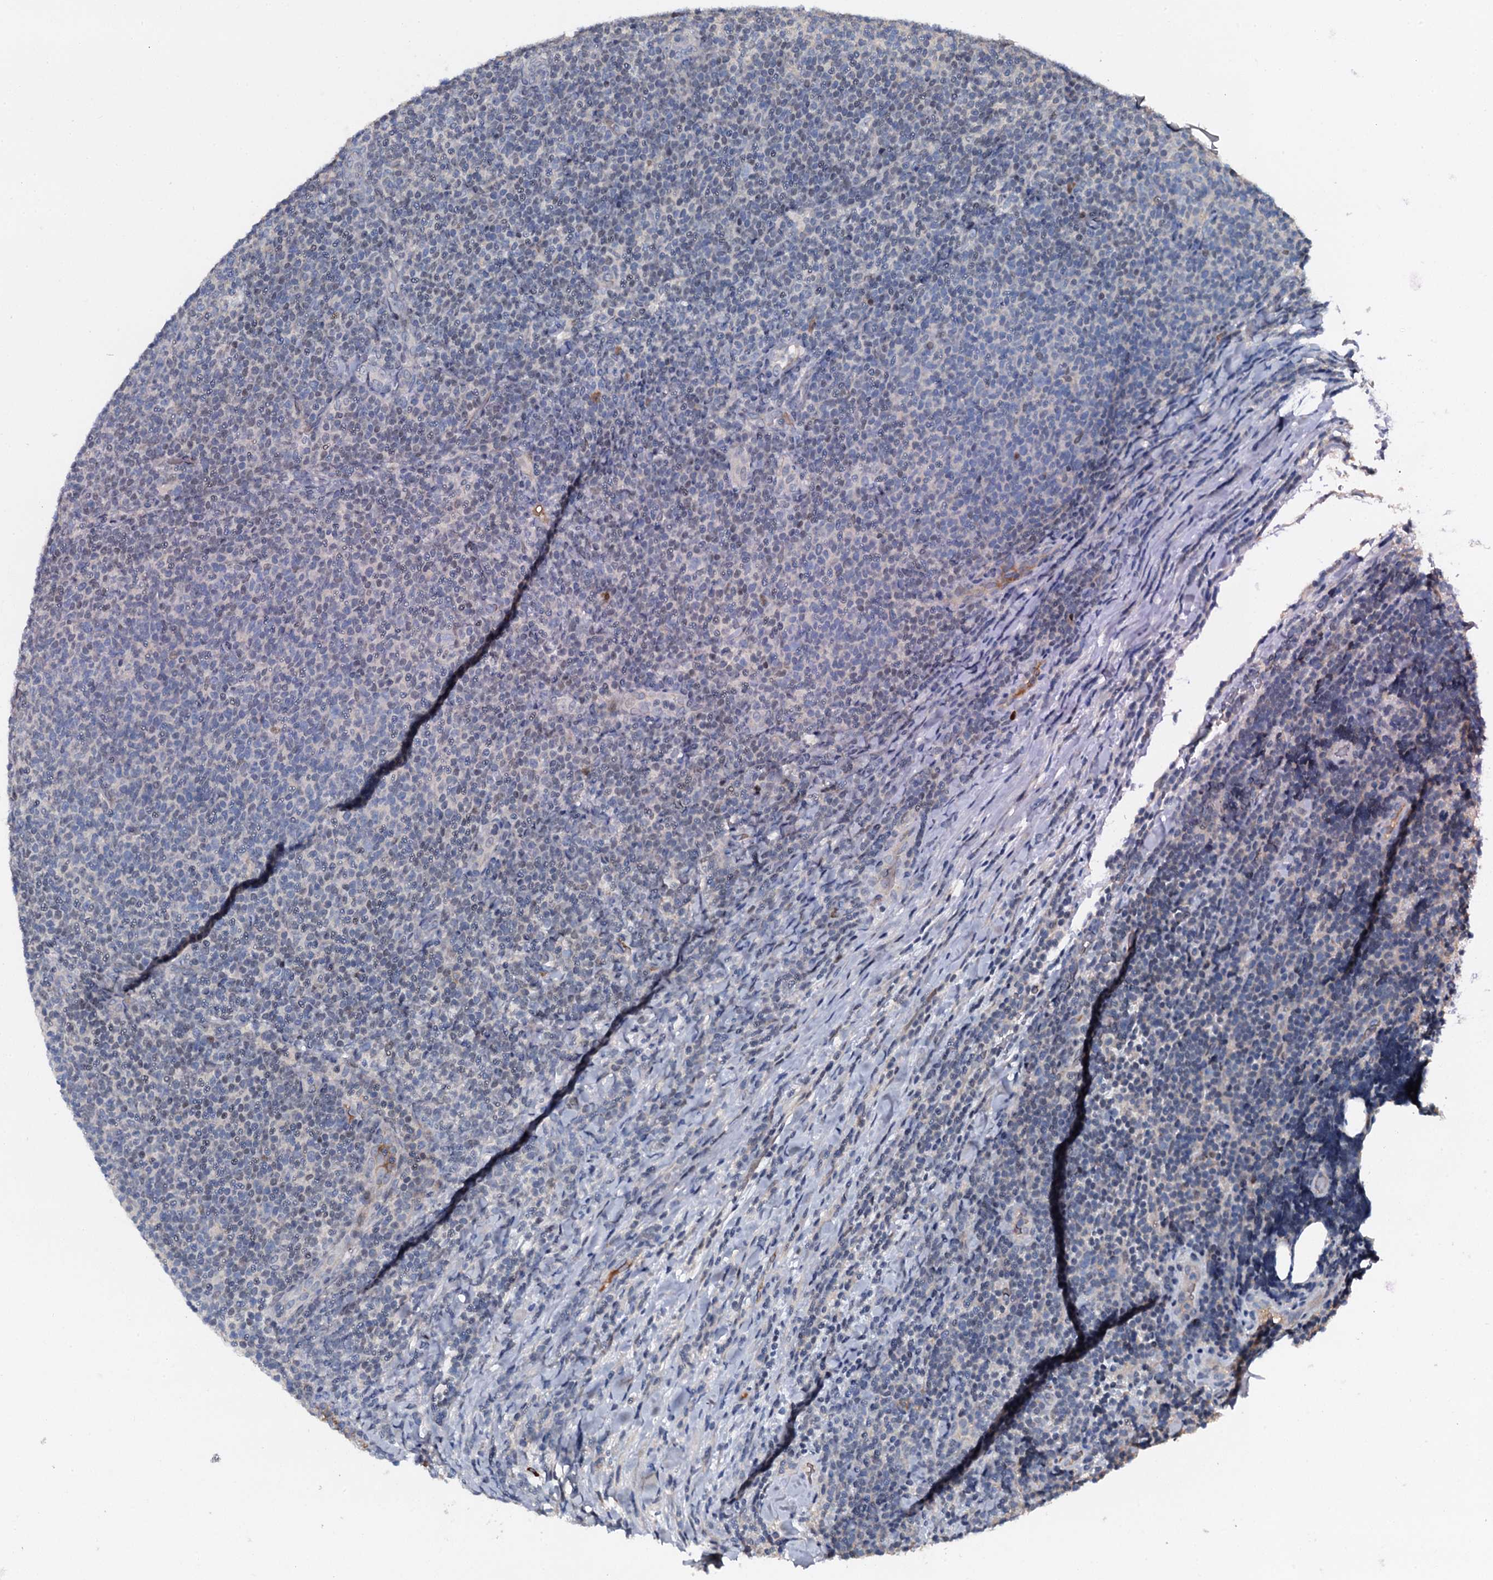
{"staining": {"intensity": "negative", "quantity": "none", "location": "none"}, "tissue": "lymphoma", "cell_type": "Tumor cells", "image_type": "cancer", "snomed": [{"axis": "morphology", "description": "Malignant lymphoma, non-Hodgkin's type, Low grade"}, {"axis": "topography", "description": "Lymph node"}], "caption": "Protein analysis of lymphoma demonstrates no significant expression in tumor cells.", "gene": "LYG2", "patient": {"sex": "male", "age": 66}}